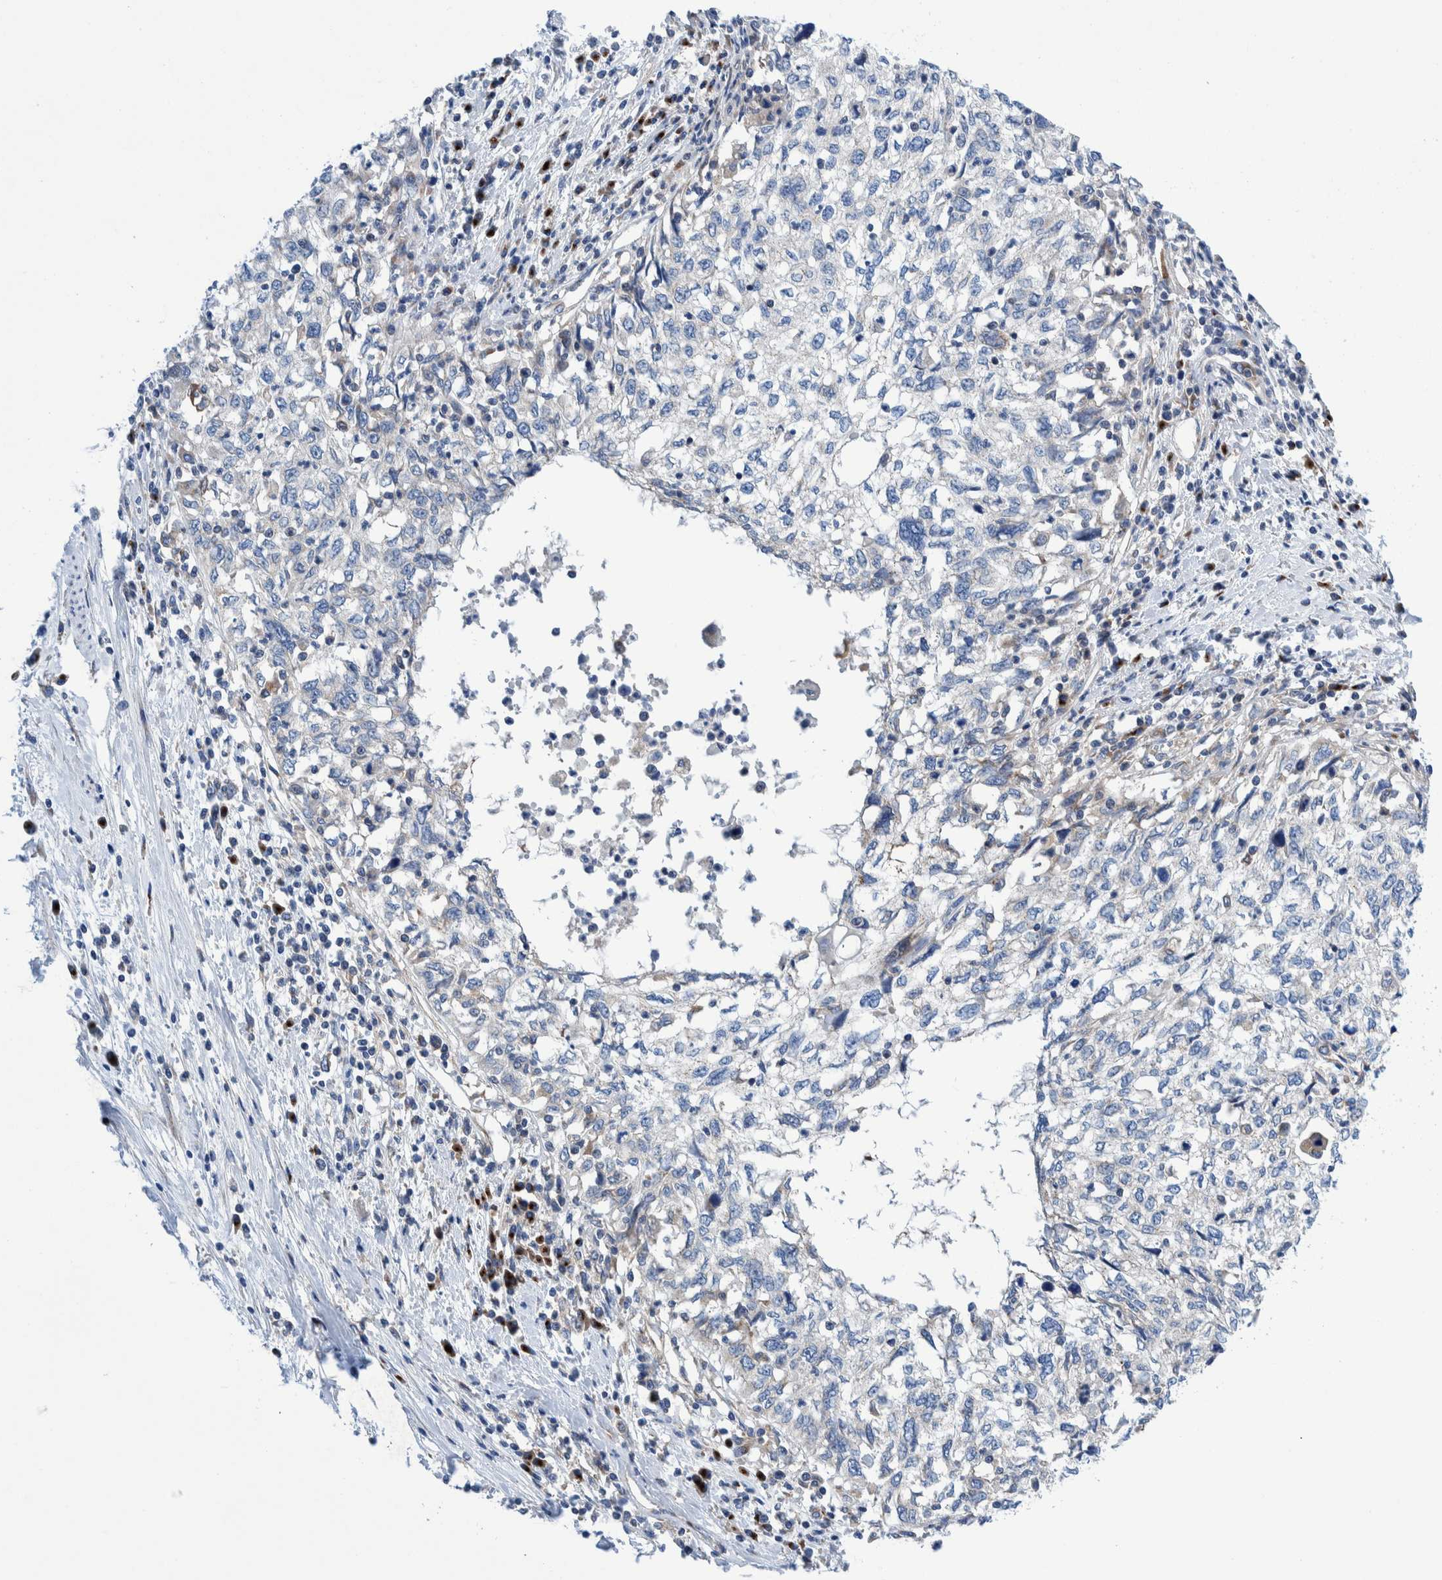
{"staining": {"intensity": "negative", "quantity": "none", "location": "none"}, "tissue": "cervical cancer", "cell_type": "Tumor cells", "image_type": "cancer", "snomed": [{"axis": "morphology", "description": "Squamous cell carcinoma, NOS"}, {"axis": "topography", "description": "Cervix"}], "caption": "Histopathology image shows no protein positivity in tumor cells of cervical squamous cell carcinoma tissue.", "gene": "TRIM58", "patient": {"sex": "female", "age": 57}}